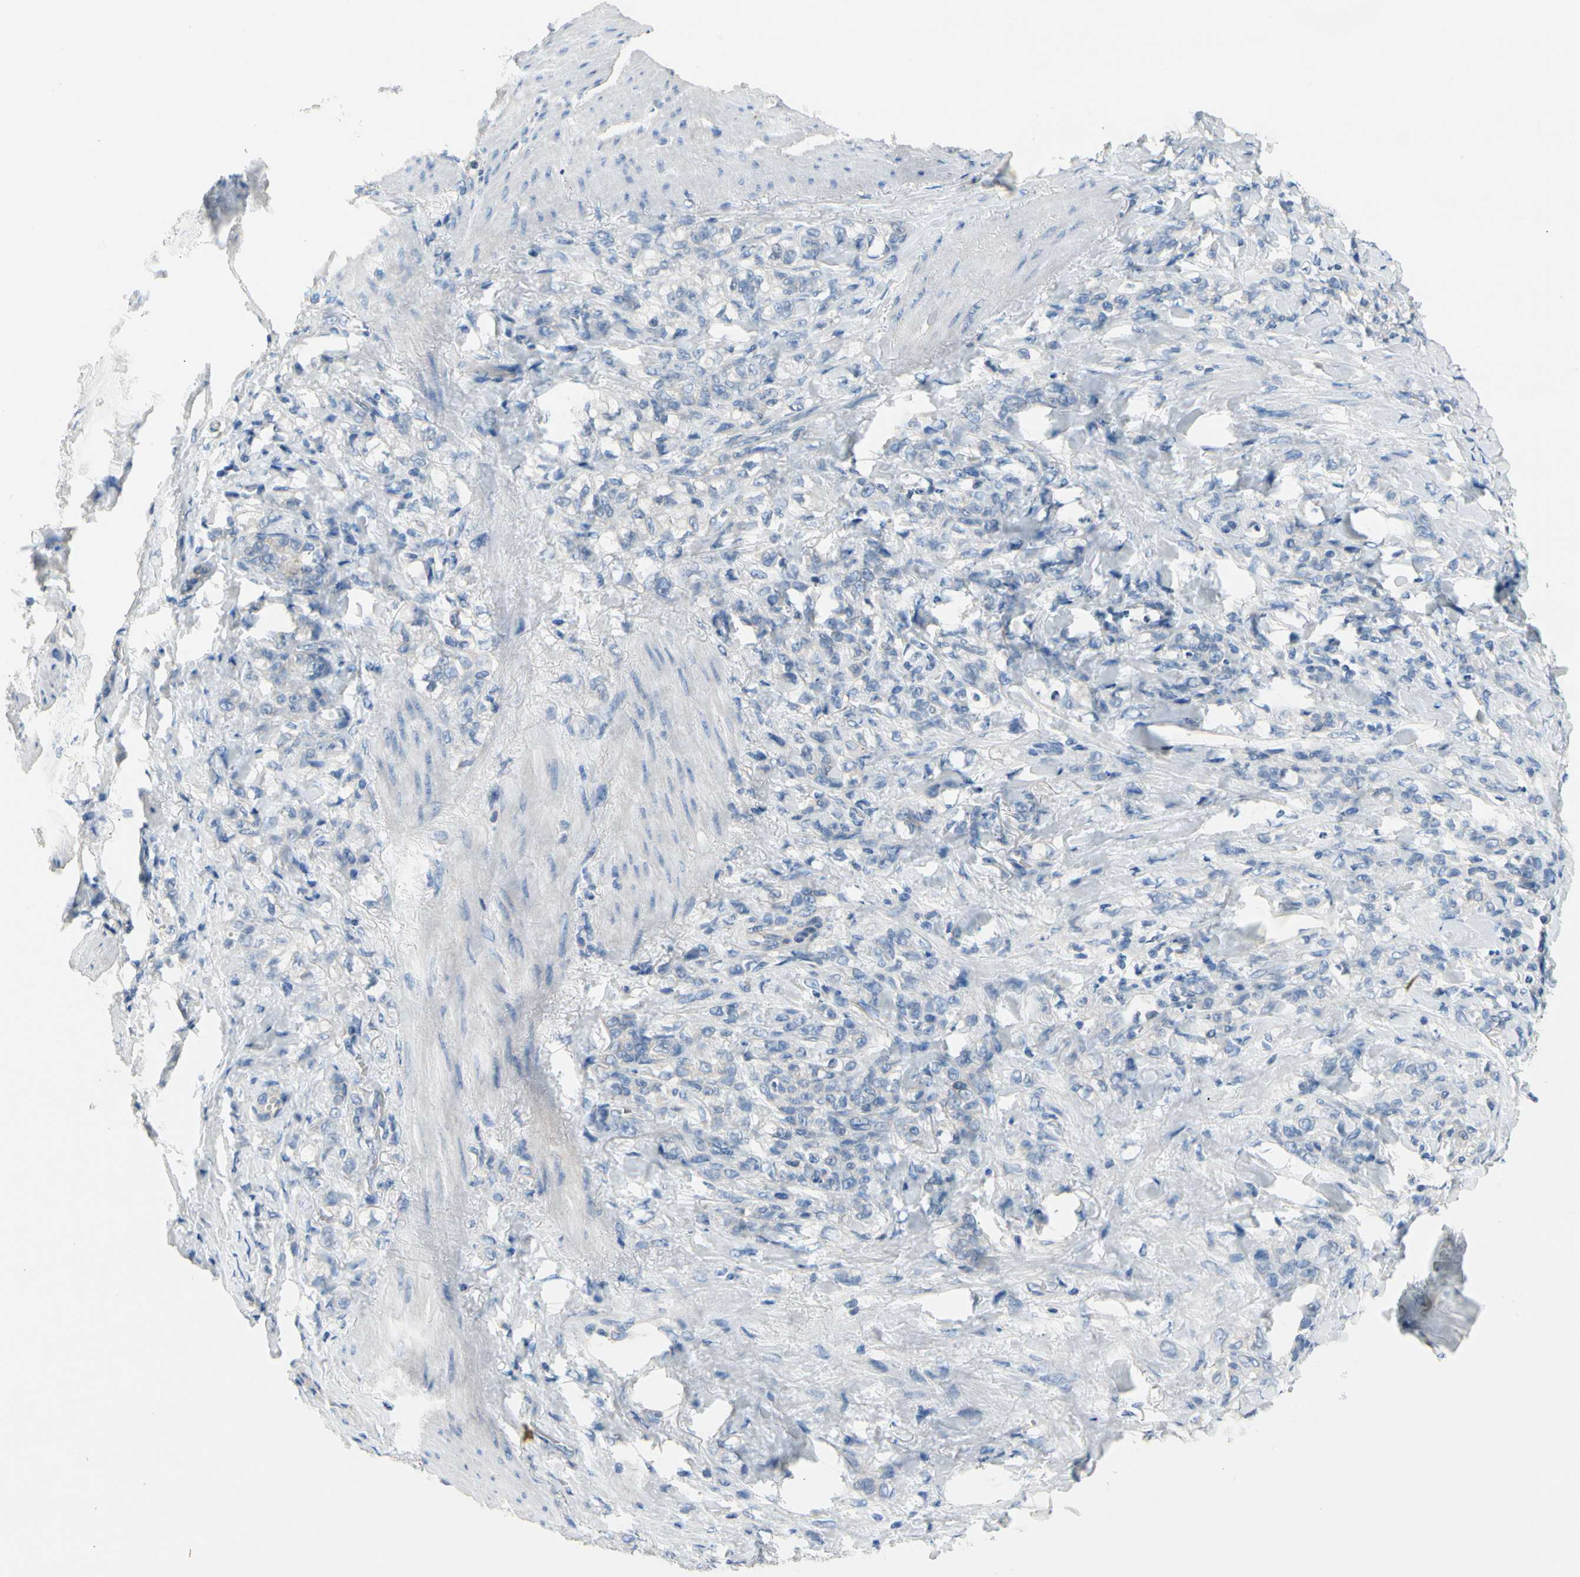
{"staining": {"intensity": "negative", "quantity": "none", "location": "none"}, "tissue": "stomach cancer", "cell_type": "Tumor cells", "image_type": "cancer", "snomed": [{"axis": "morphology", "description": "Adenocarcinoma, NOS"}, {"axis": "topography", "description": "Stomach"}], "caption": "Tumor cells show no significant protein expression in stomach adenocarcinoma. (DAB (3,3'-diaminobenzidine) immunohistochemistry (IHC) visualized using brightfield microscopy, high magnification).", "gene": "CA14", "patient": {"sex": "male", "age": 82}}